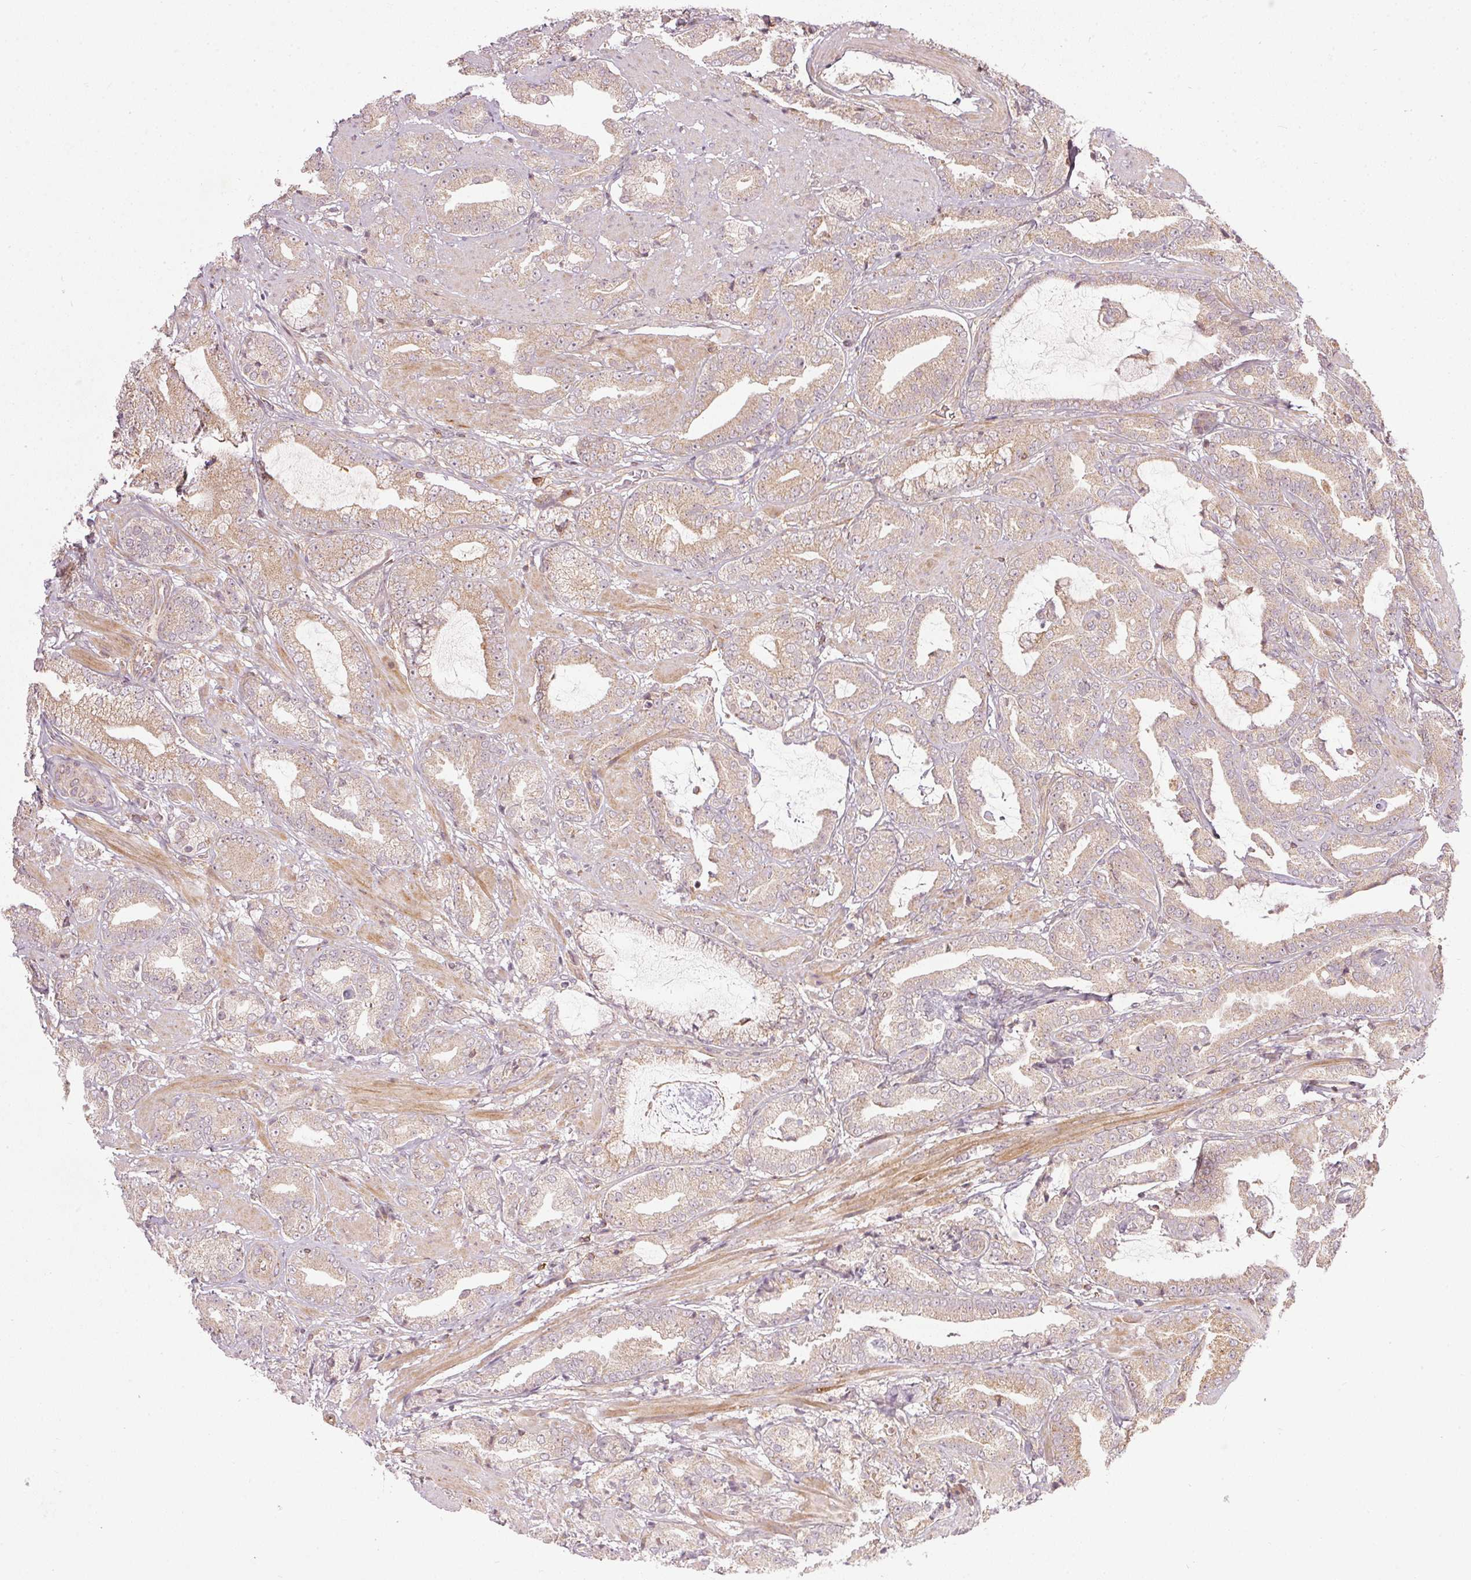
{"staining": {"intensity": "weak", "quantity": ">75%", "location": "cytoplasmic/membranous"}, "tissue": "prostate cancer", "cell_type": "Tumor cells", "image_type": "cancer", "snomed": [{"axis": "morphology", "description": "Adenocarcinoma, High grade"}, {"axis": "topography", "description": "Prostate"}], "caption": "Brown immunohistochemical staining in prostate high-grade adenocarcinoma demonstrates weak cytoplasmic/membranous expression in about >75% of tumor cells.", "gene": "NADK2", "patient": {"sex": "male", "age": 56}}